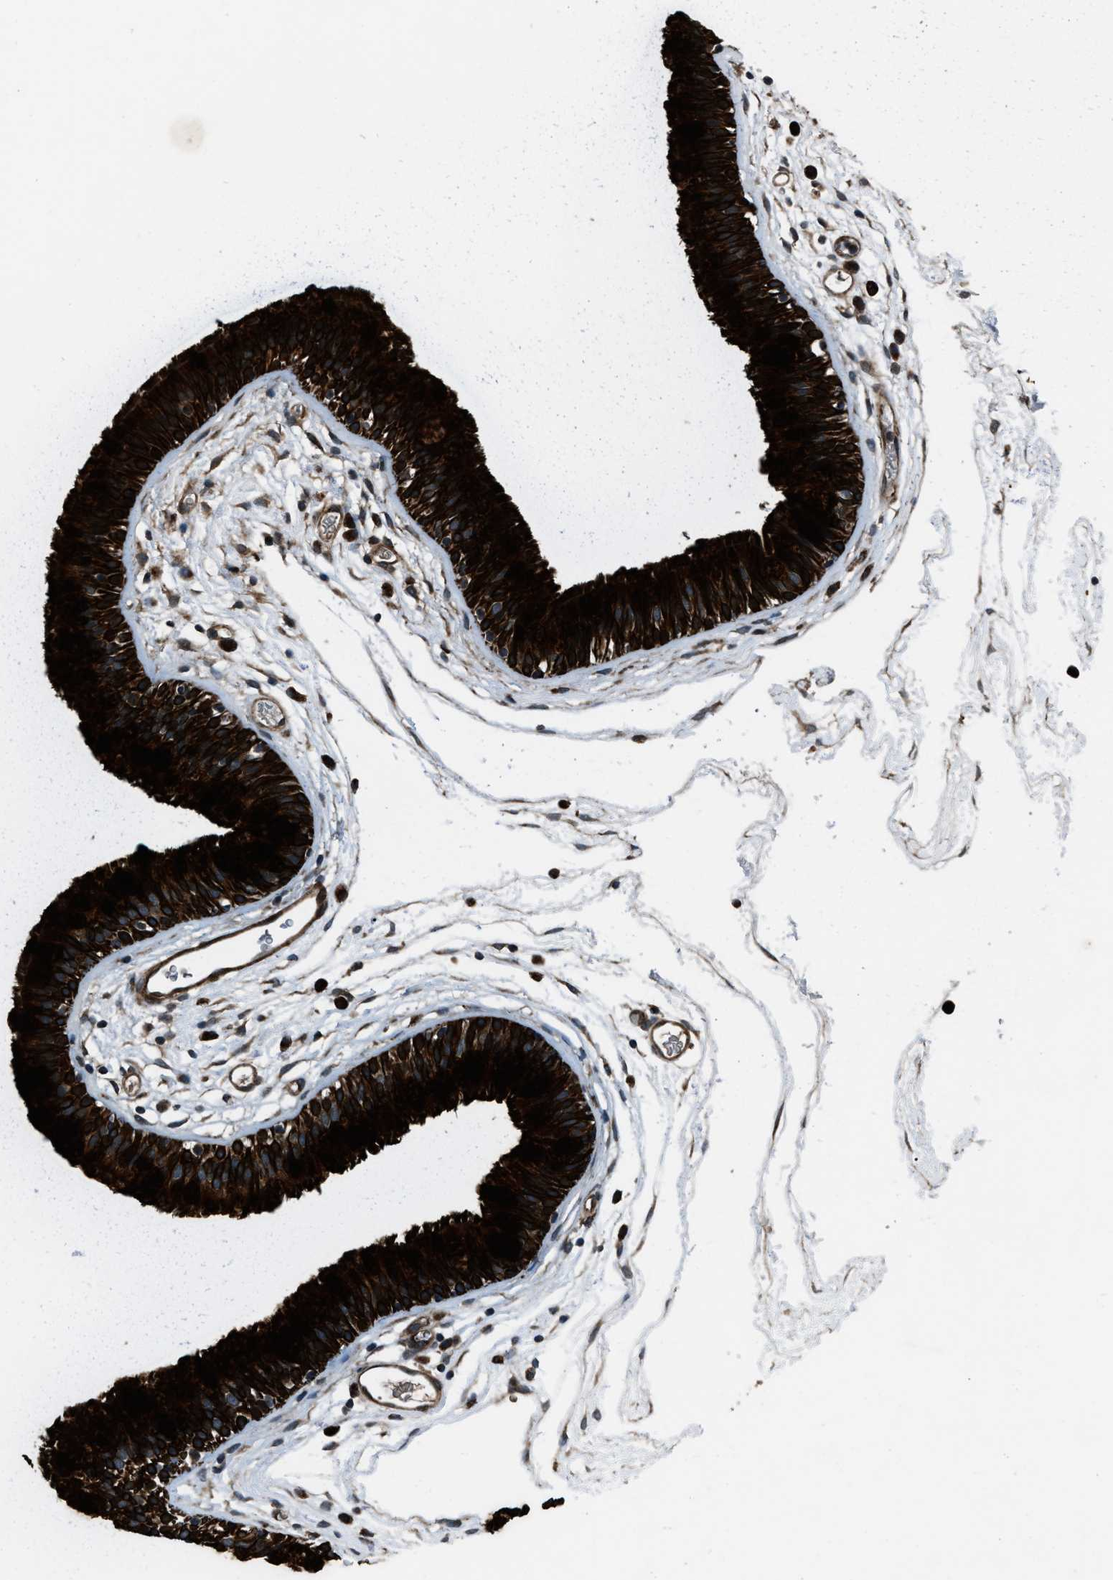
{"staining": {"intensity": "strong", "quantity": ">75%", "location": "cytoplasmic/membranous"}, "tissue": "nasopharynx", "cell_type": "Respiratory epithelial cells", "image_type": "normal", "snomed": [{"axis": "morphology", "description": "Normal tissue, NOS"}, {"axis": "morphology", "description": "Inflammation, NOS"}, {"axis": "topography", "description": "Nasopharynx"}], "caption": "Protein expression analysis of normal human nasopharynx reveals strong cytoplasmic/membranous staining in about >75% of respiratory epithelial cells. (DAB IHC with brightfield microscopy, high magnification).", "gene": "IRAK4", "patient": {"sex": "male", "age": 48}}